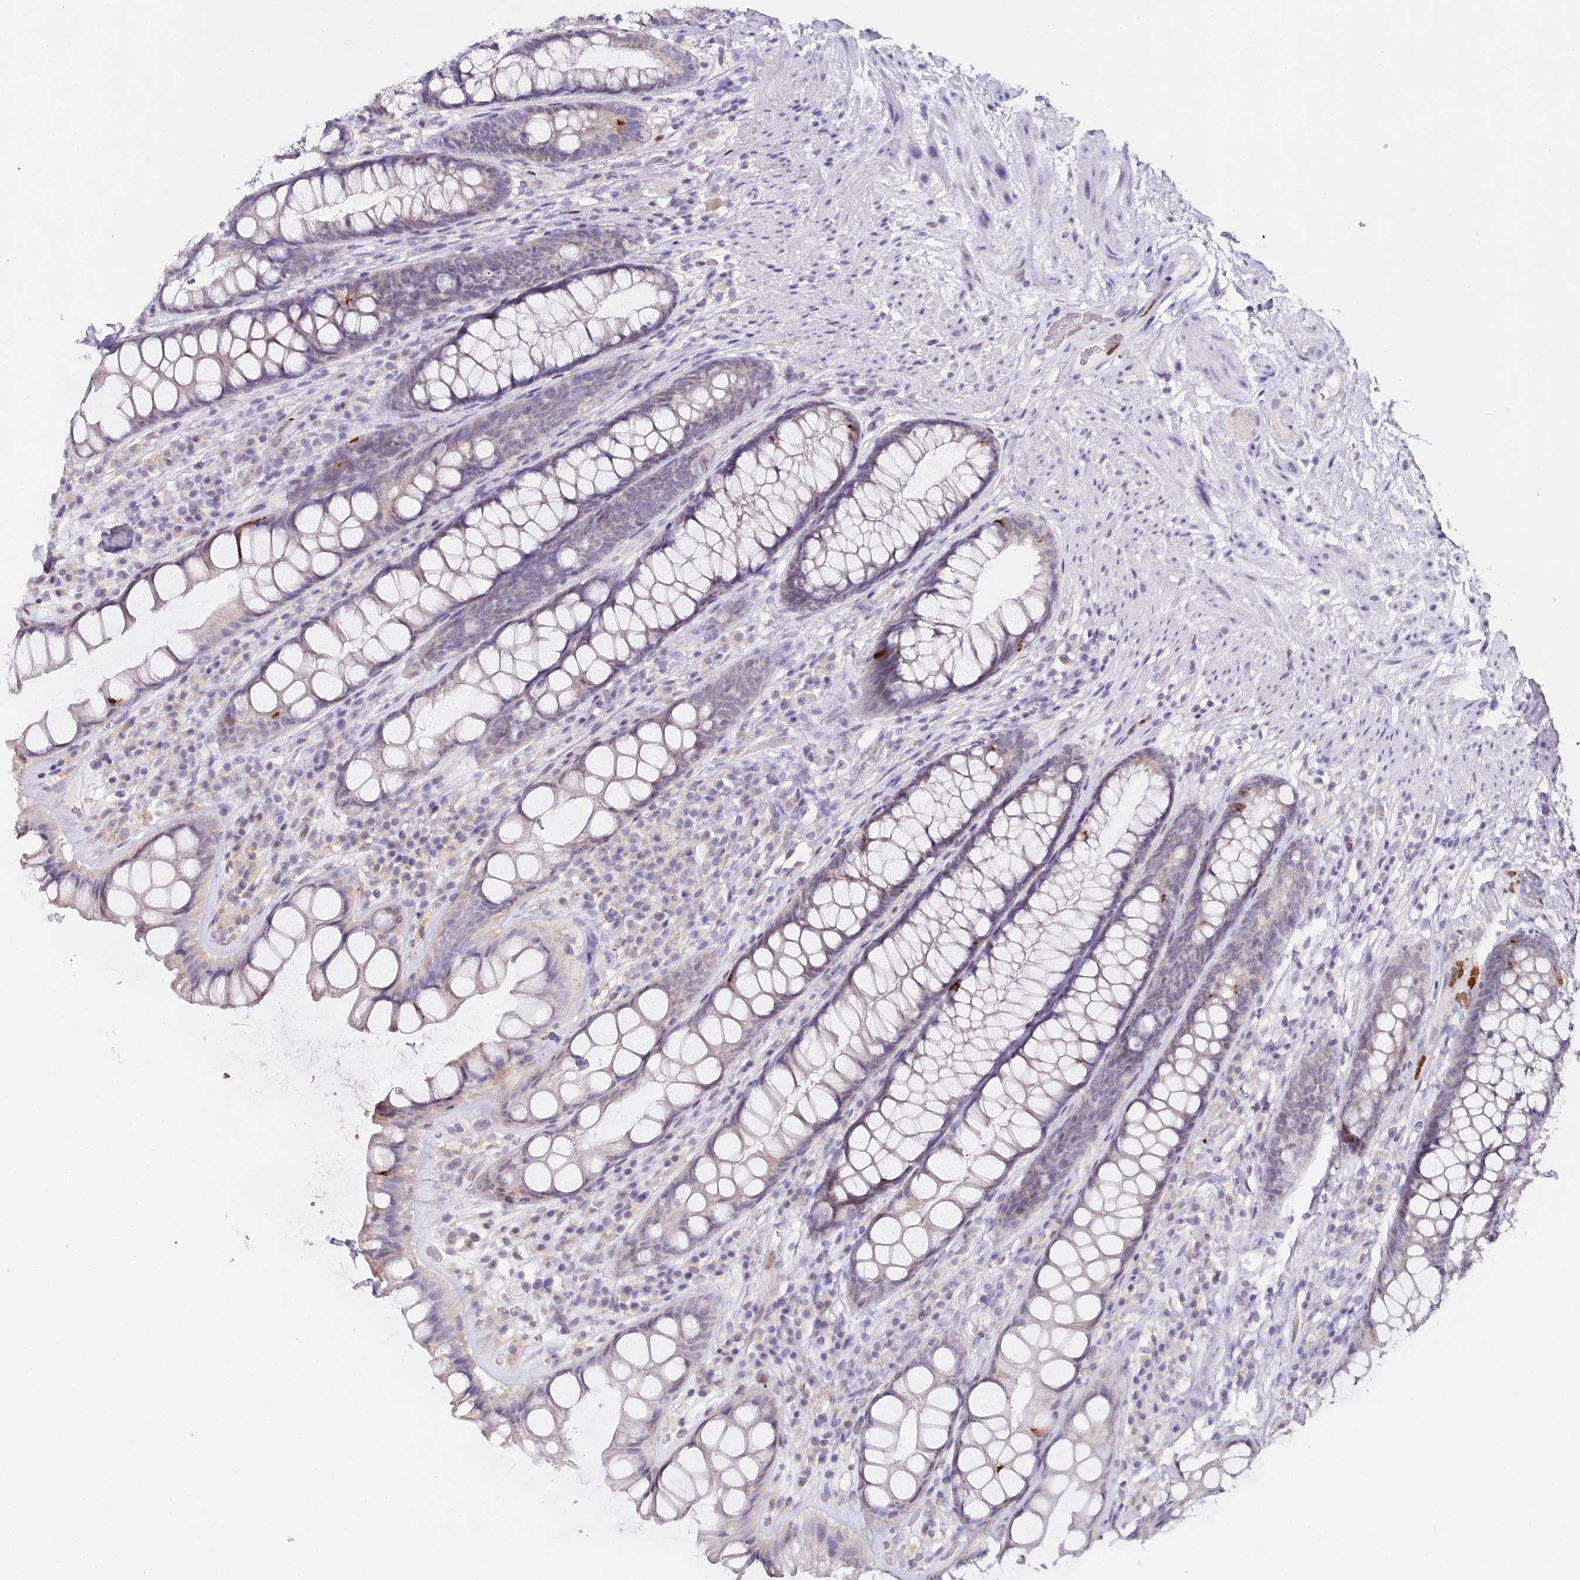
{"staining": {"intensity": "negative", "quantity": "none", "location": "none"}, "tissue": "rectum", "cell_type": "Glandular cells", "image_type": "normal", "snomed": [{"axis": "morphology", "description": "Normal tissue, NOS"}, {"axis": "topography", "description": "Rectum"}], "caption": "The histopathology image reveals no significant positivity in glandular cells of rectum.", "gene": "TP53", "patient": {"sex": "male", "age": 74}}